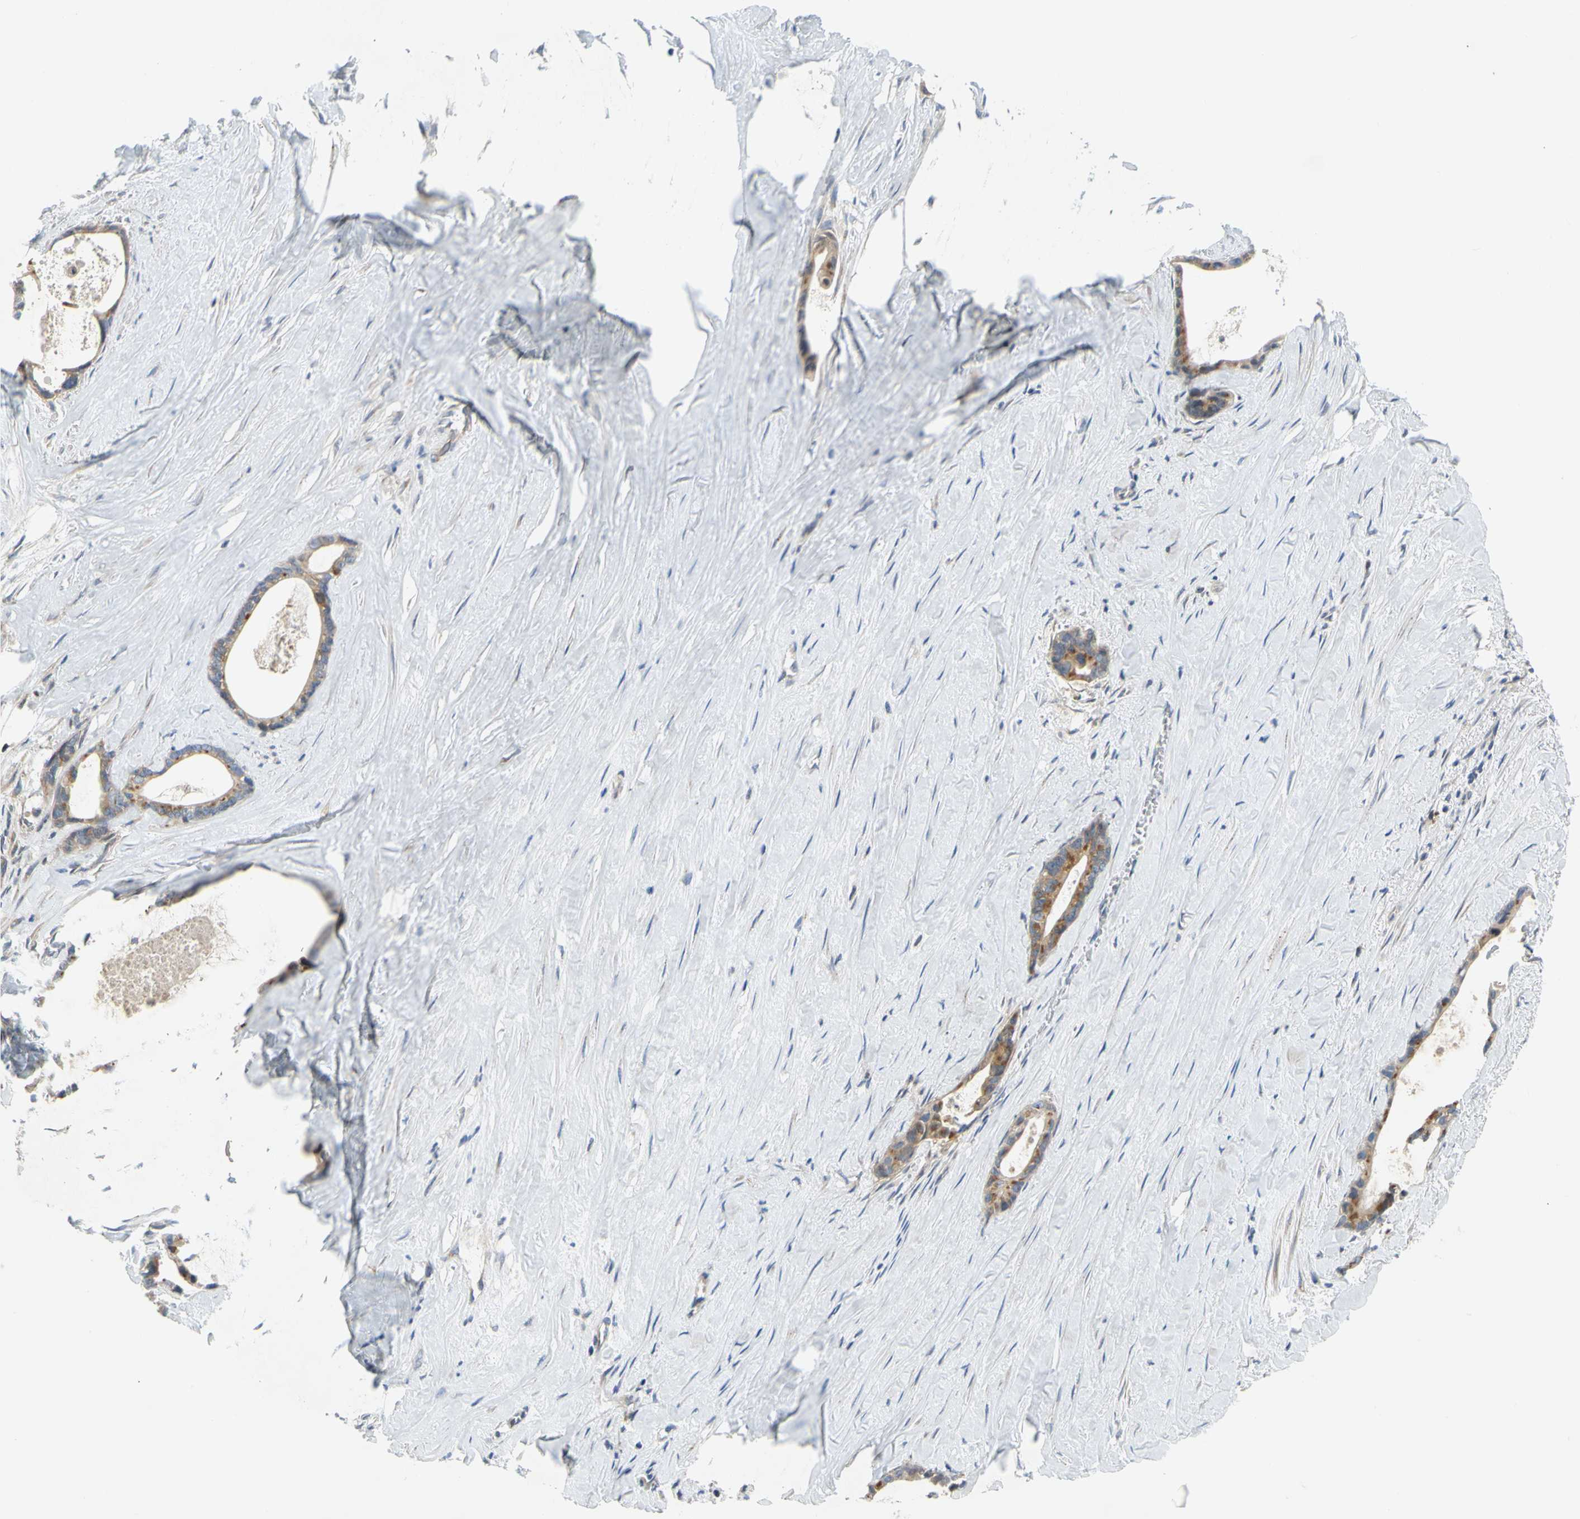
{"staining": {"intensity": "moderate", "quantity": ">75%", "location": "cytoplasmic/membranous"}, "tissue": "liver cancer", "cell_type": "Tumor cells", "image_type": "cancer", "snomed": [{"axis": "morphology", "description": "Cholangiocarcinoma"}, {"axis": "topography", "description": "Liver"}], "caption": "Cholangiocarcinoma (liver) stained for a protein (brown) demonstrates moderate cytoplasmic/membranous positive expression in approximately >75% of tumor cells.", "gene": "CCNB2", "patient": {"sex": "female", "age": 55}}